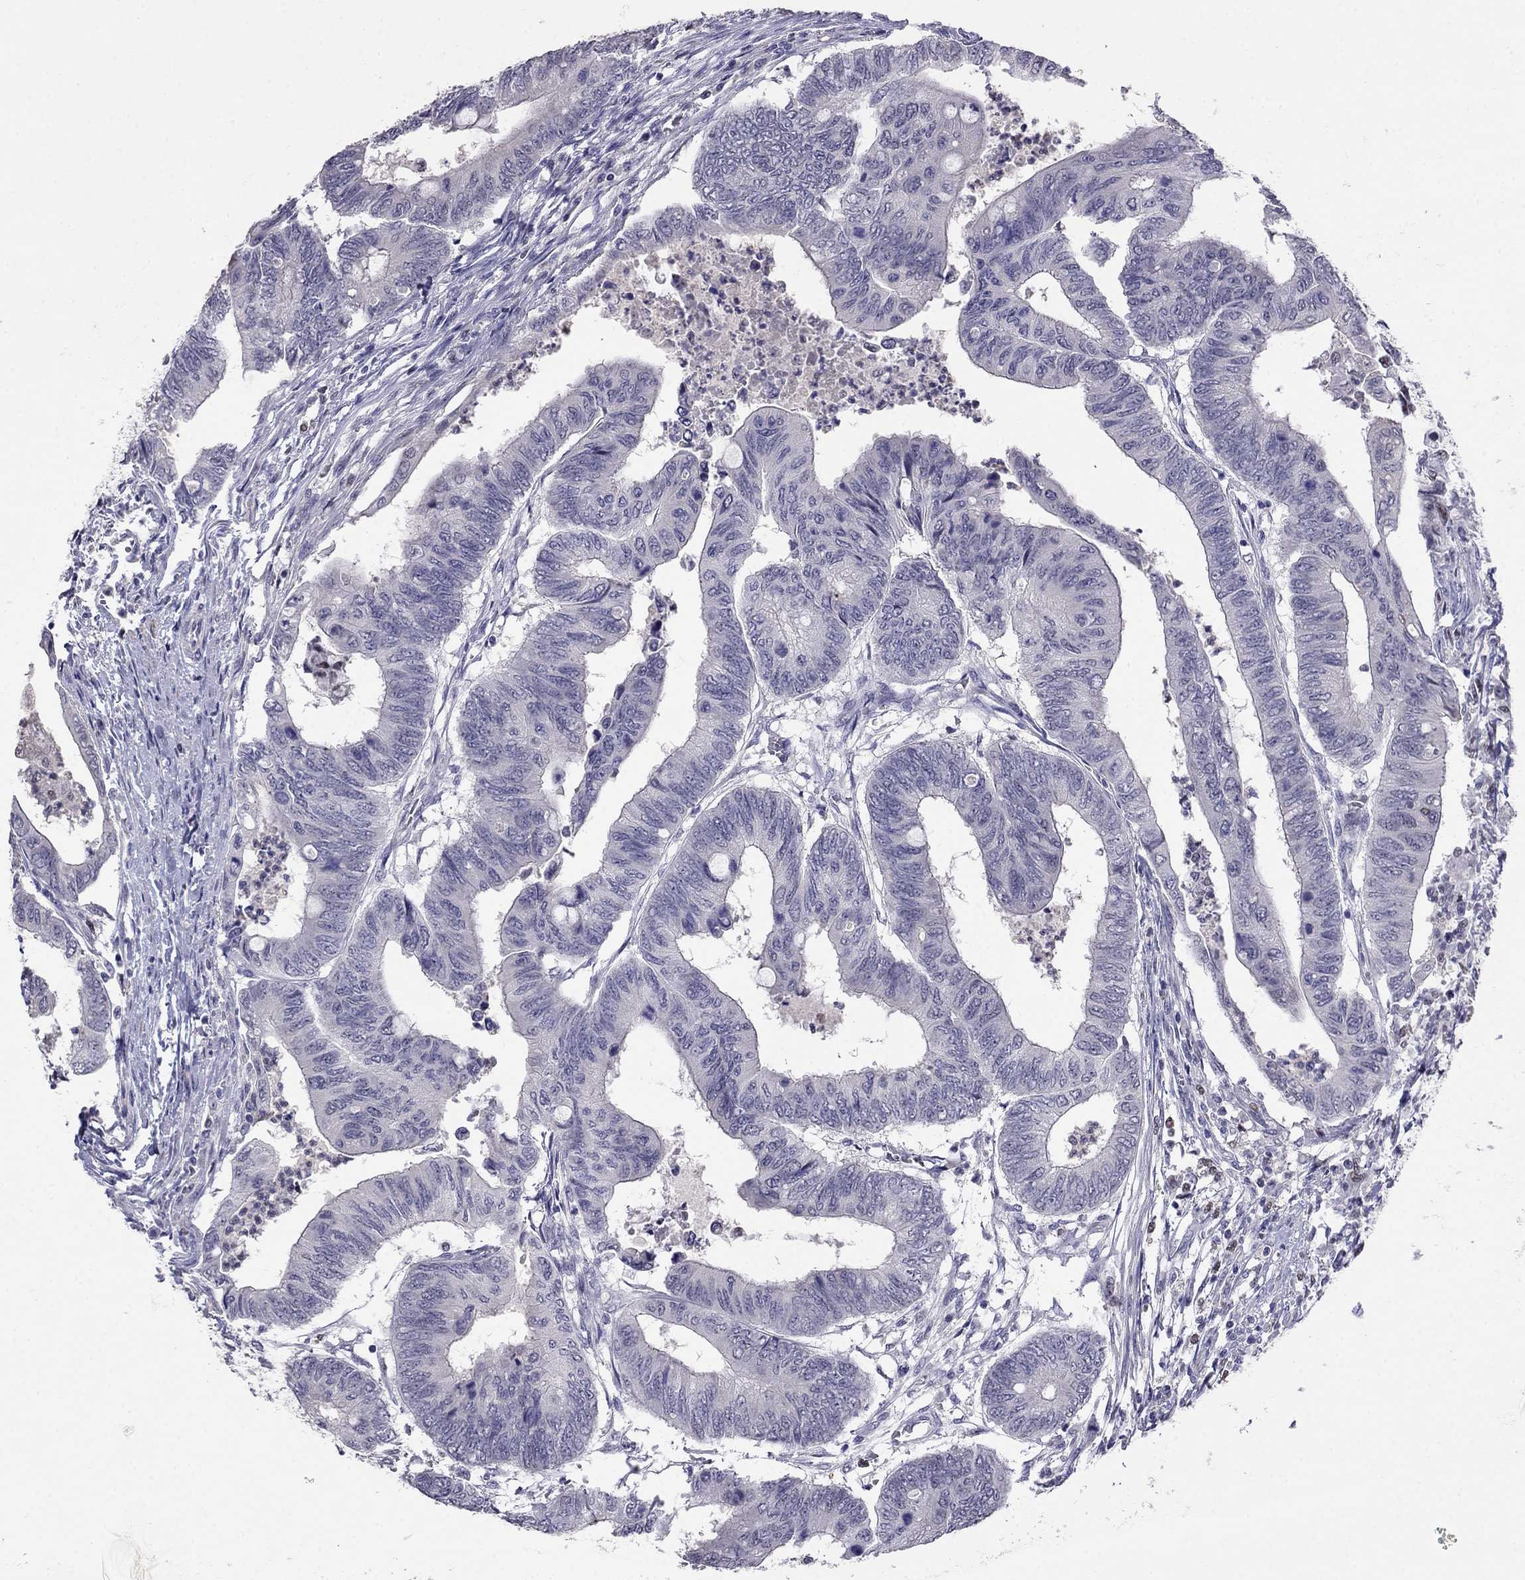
{"staining": {"intensity": "negative", "quantity": "none", "location": "none"}, "tissue": "colorectal cancer", "cell_type": "Tumor cells", "image_type": "cancer", "snomed": [{"axis": "morphology", "description": "Normal tissue, NOS"}, {"axis": "morphology", "description": "Adenocarcinoma, NOS"}, {"axis": "topography", "description": "Rectum"}, {"axis": "topography", "description": "Peripheral nerve tissue"}], "caption": "This is an immunohistochemistry image of human adenocarcinoma (colorectal). There is no positivity in tumor cells.", "gene": "LRRC39", "patient": {"sex": "male", "age": 92}}